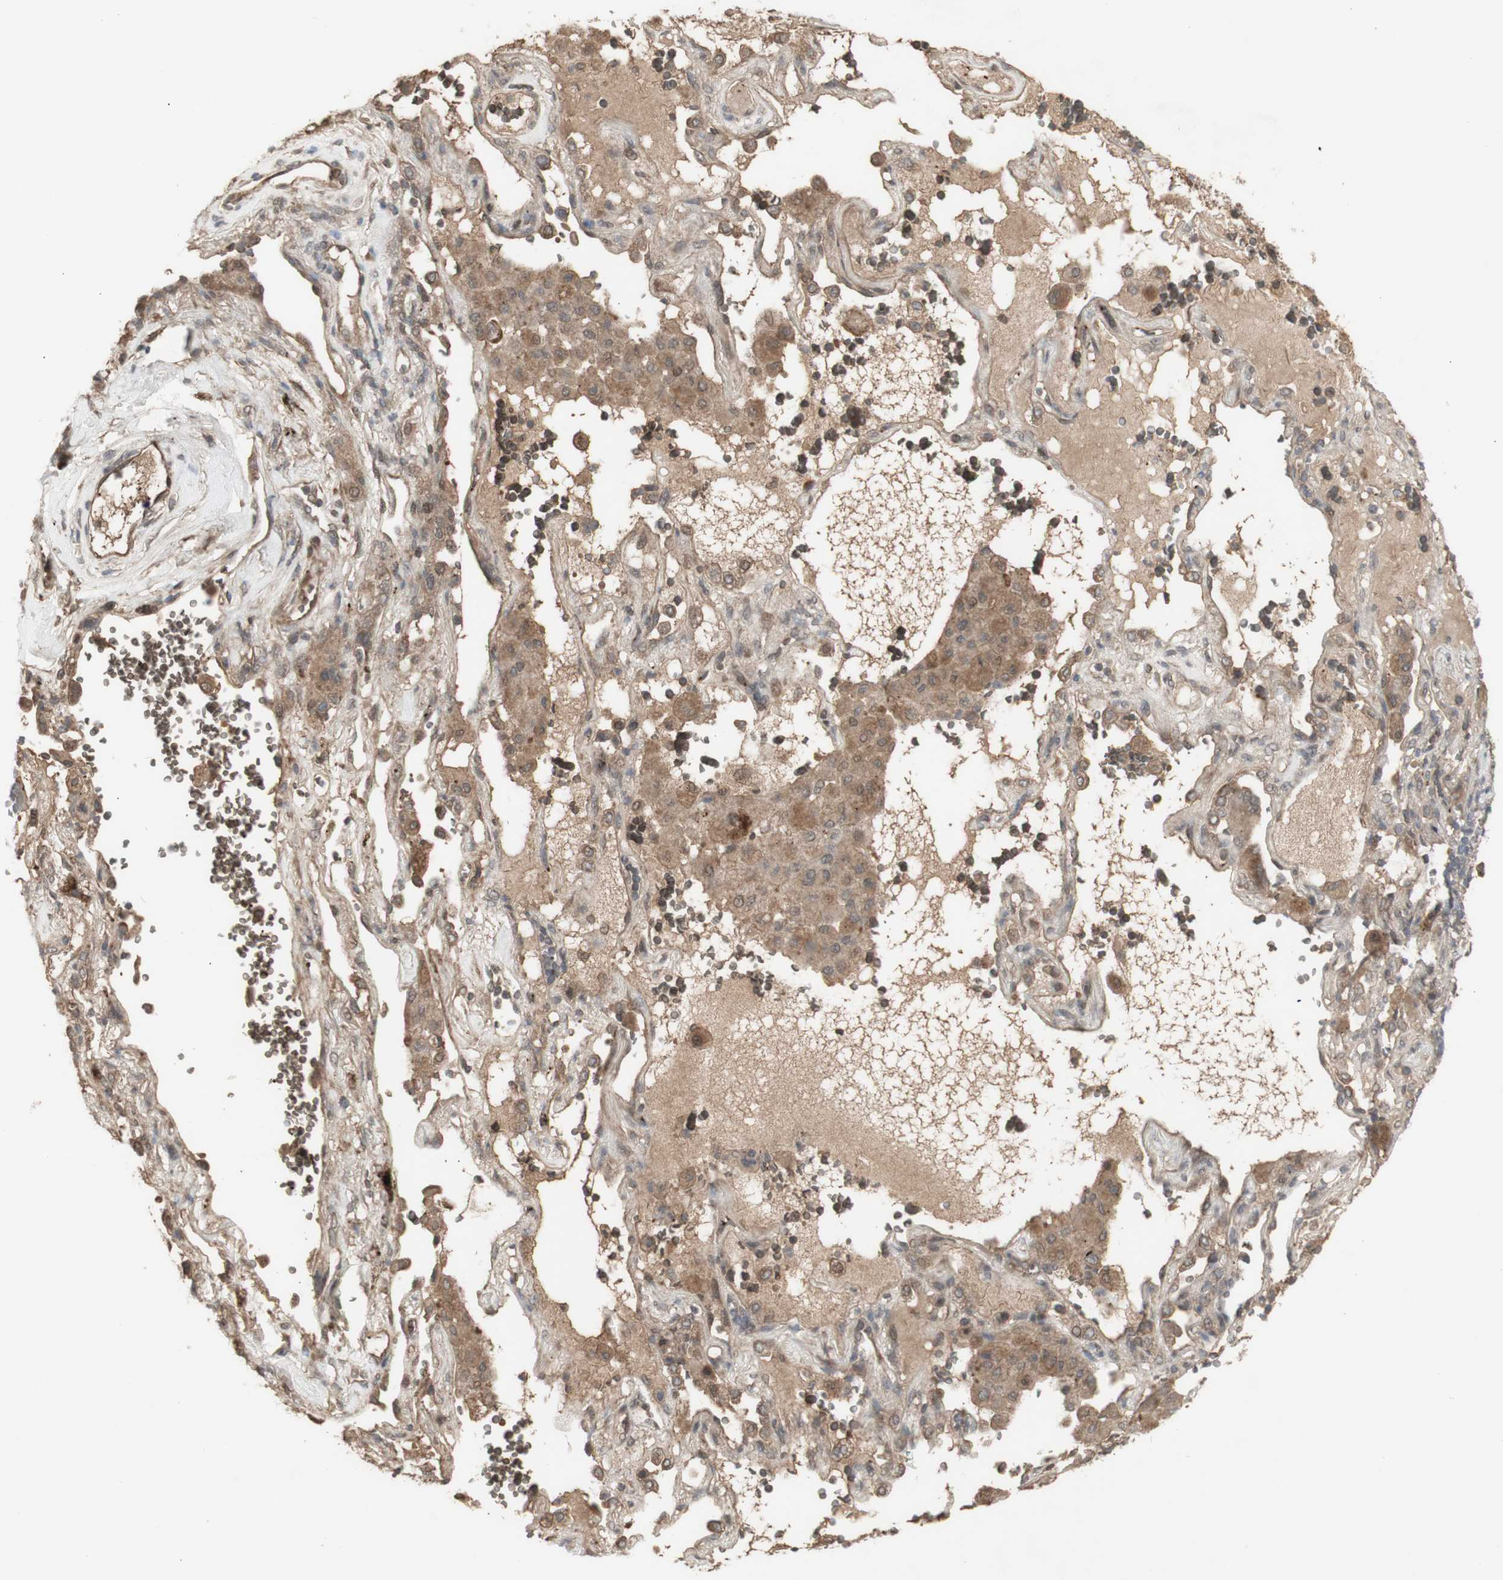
{"staining": {"intensity": "moderate", "quantity": ">75%", "location": "cytoplasmic/membranous"}, "tissue": "lung cancer", "cell_type": "Tumor cells", "image_type": "cancer", "snomed": [{"axis": "morphology", "description": "Squamous cell carcinoma, NOS"}, {"axis": "topography", "description": "Lung"}], "caption": "Approximately >75% of tumor cells in squamous cell carcinoma (lung) exhibit moderate cytoplasmic/membranous protein positivity as visualized by brown immunohistochemical staining.", "gene": "ALOX12", "patient": {"sex": "male", "age": 57}}